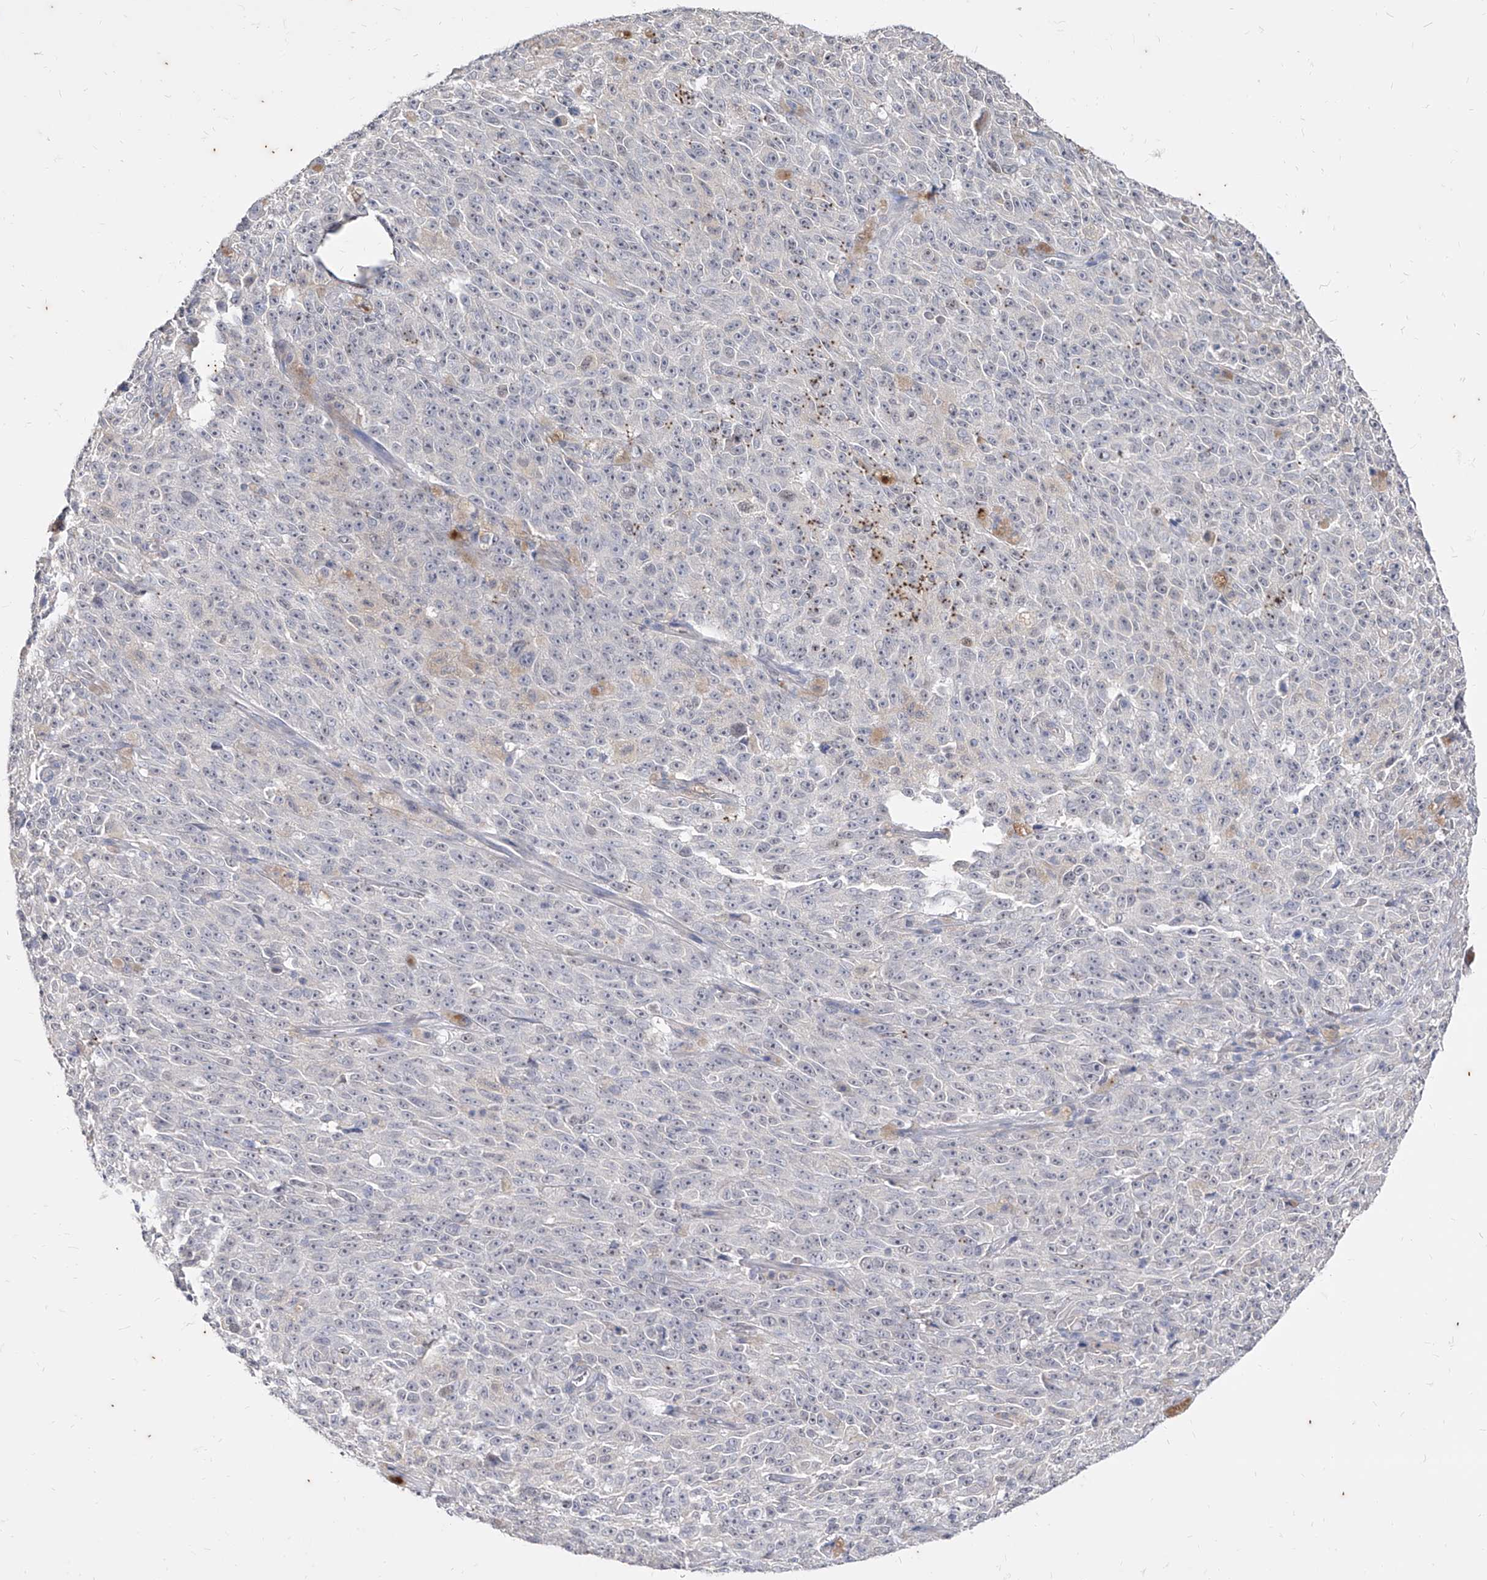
{"staining": {"intensity": "negative", "quantity": "none", "location": "none"}, "tissue": "melanoma", "cell_type": "Tumor cells", "image_type": "cancer", "snomed": [{"axis": "morphology", "description": "Malignant melanoma, NOS"}, {"axis": "topography", "description": "Skin"}], "caption": "DAB (3,3'-diaminobenzidine) immunohistochemical staining of melanoma displays no significant staining in tumor cells.", "gene": "PHF20L1", "patient": {"sex": "female", "age": 82}}